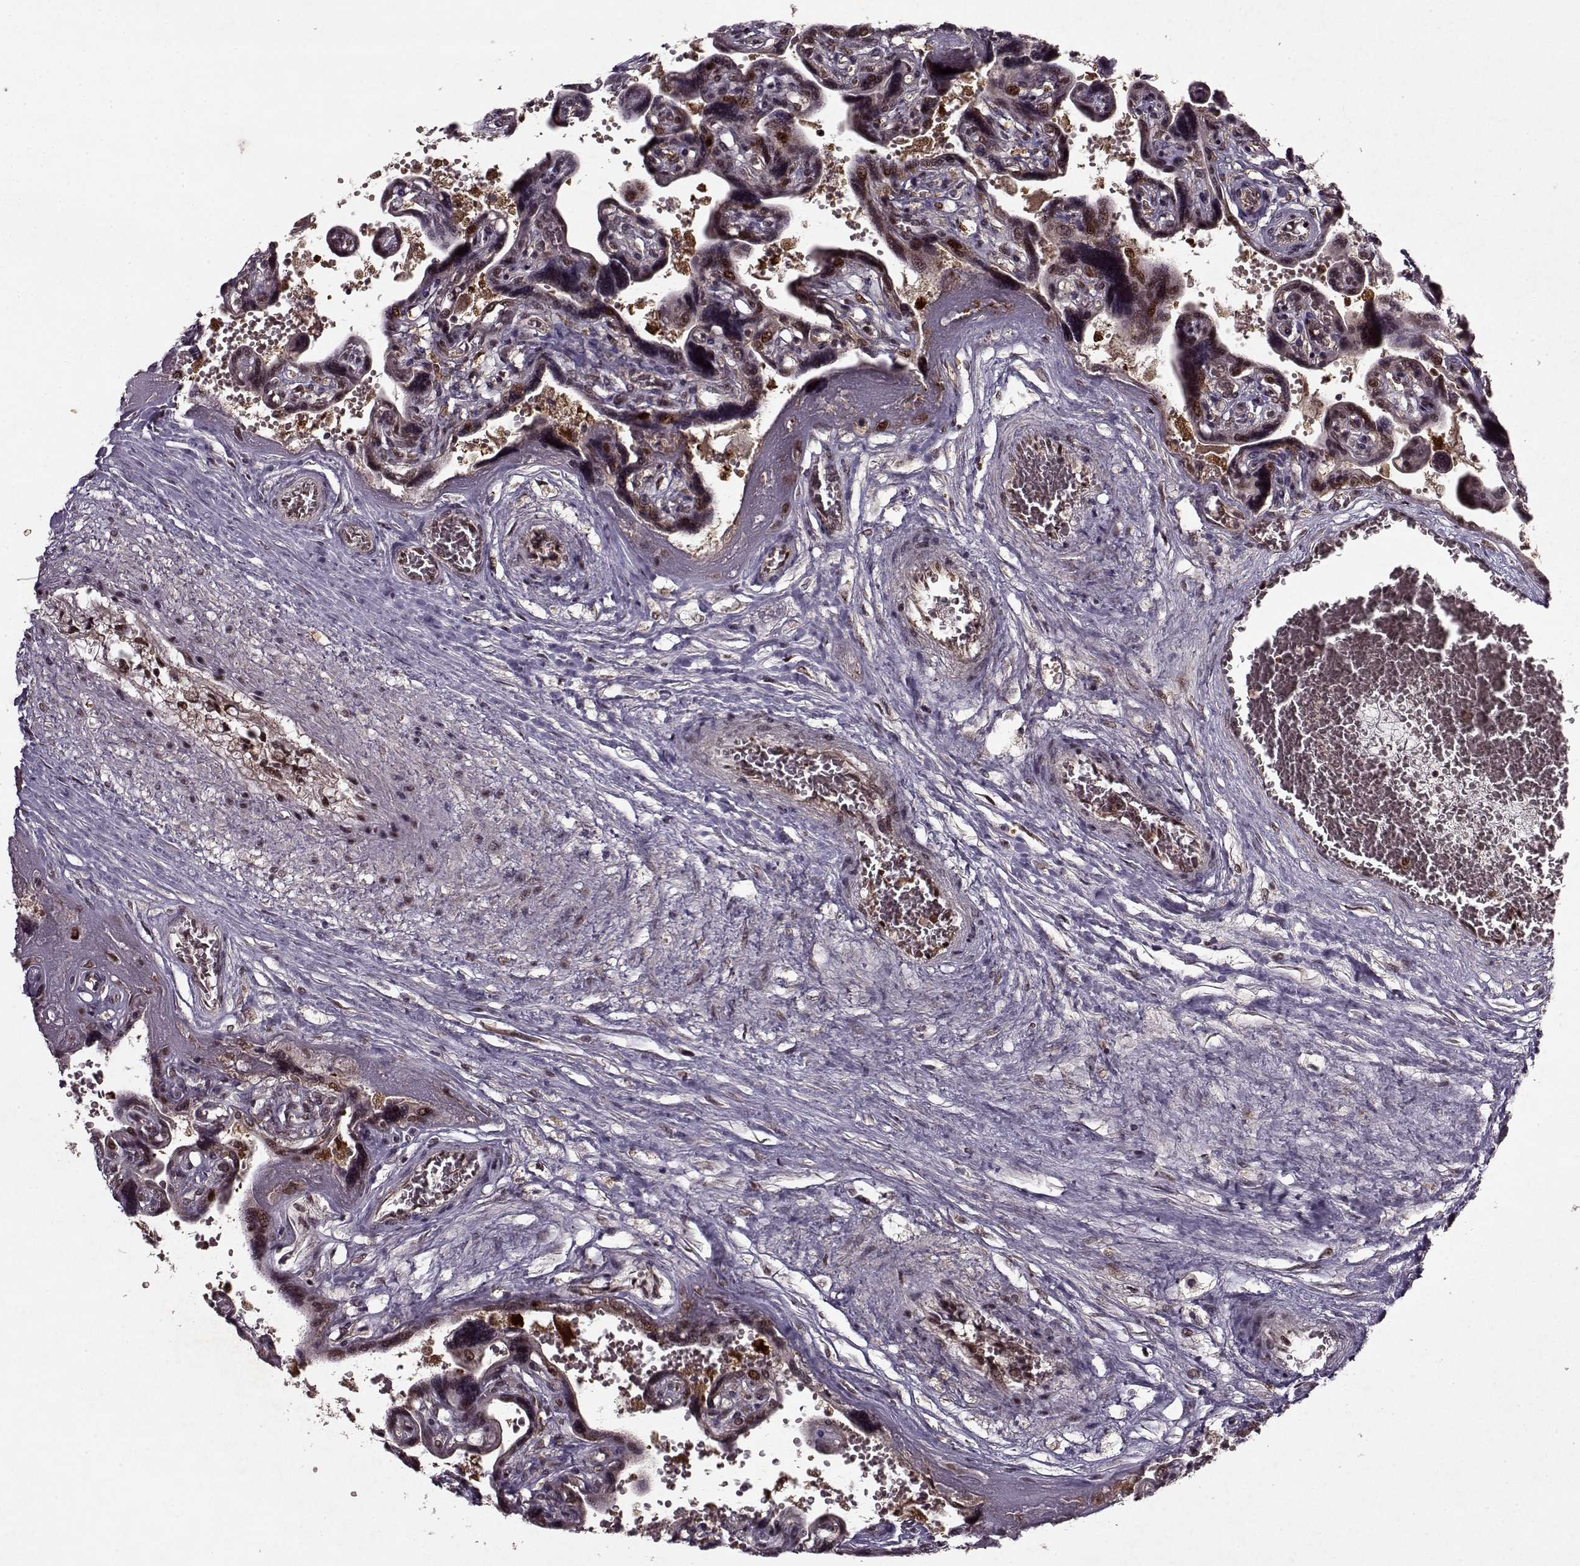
{"staining": {"intensity": "strong", "quantity": ">75%", "location": "nuclear"}, "tissue": "placenta", "cell_type": "Decidual cells", "image_type": "normal", "snomed": [{"axis": "morphology", "description": "Normal tissue, NOS"}, {"axis": "topography", "description": "Placenta"}], "caption": "The micrograph shows staining of normal placenta, revealing strong nuclear protein positivity (brown color) within decidual cells.", "gene": "PSMA7", "patient": {"sex": "female", "age": 32}}